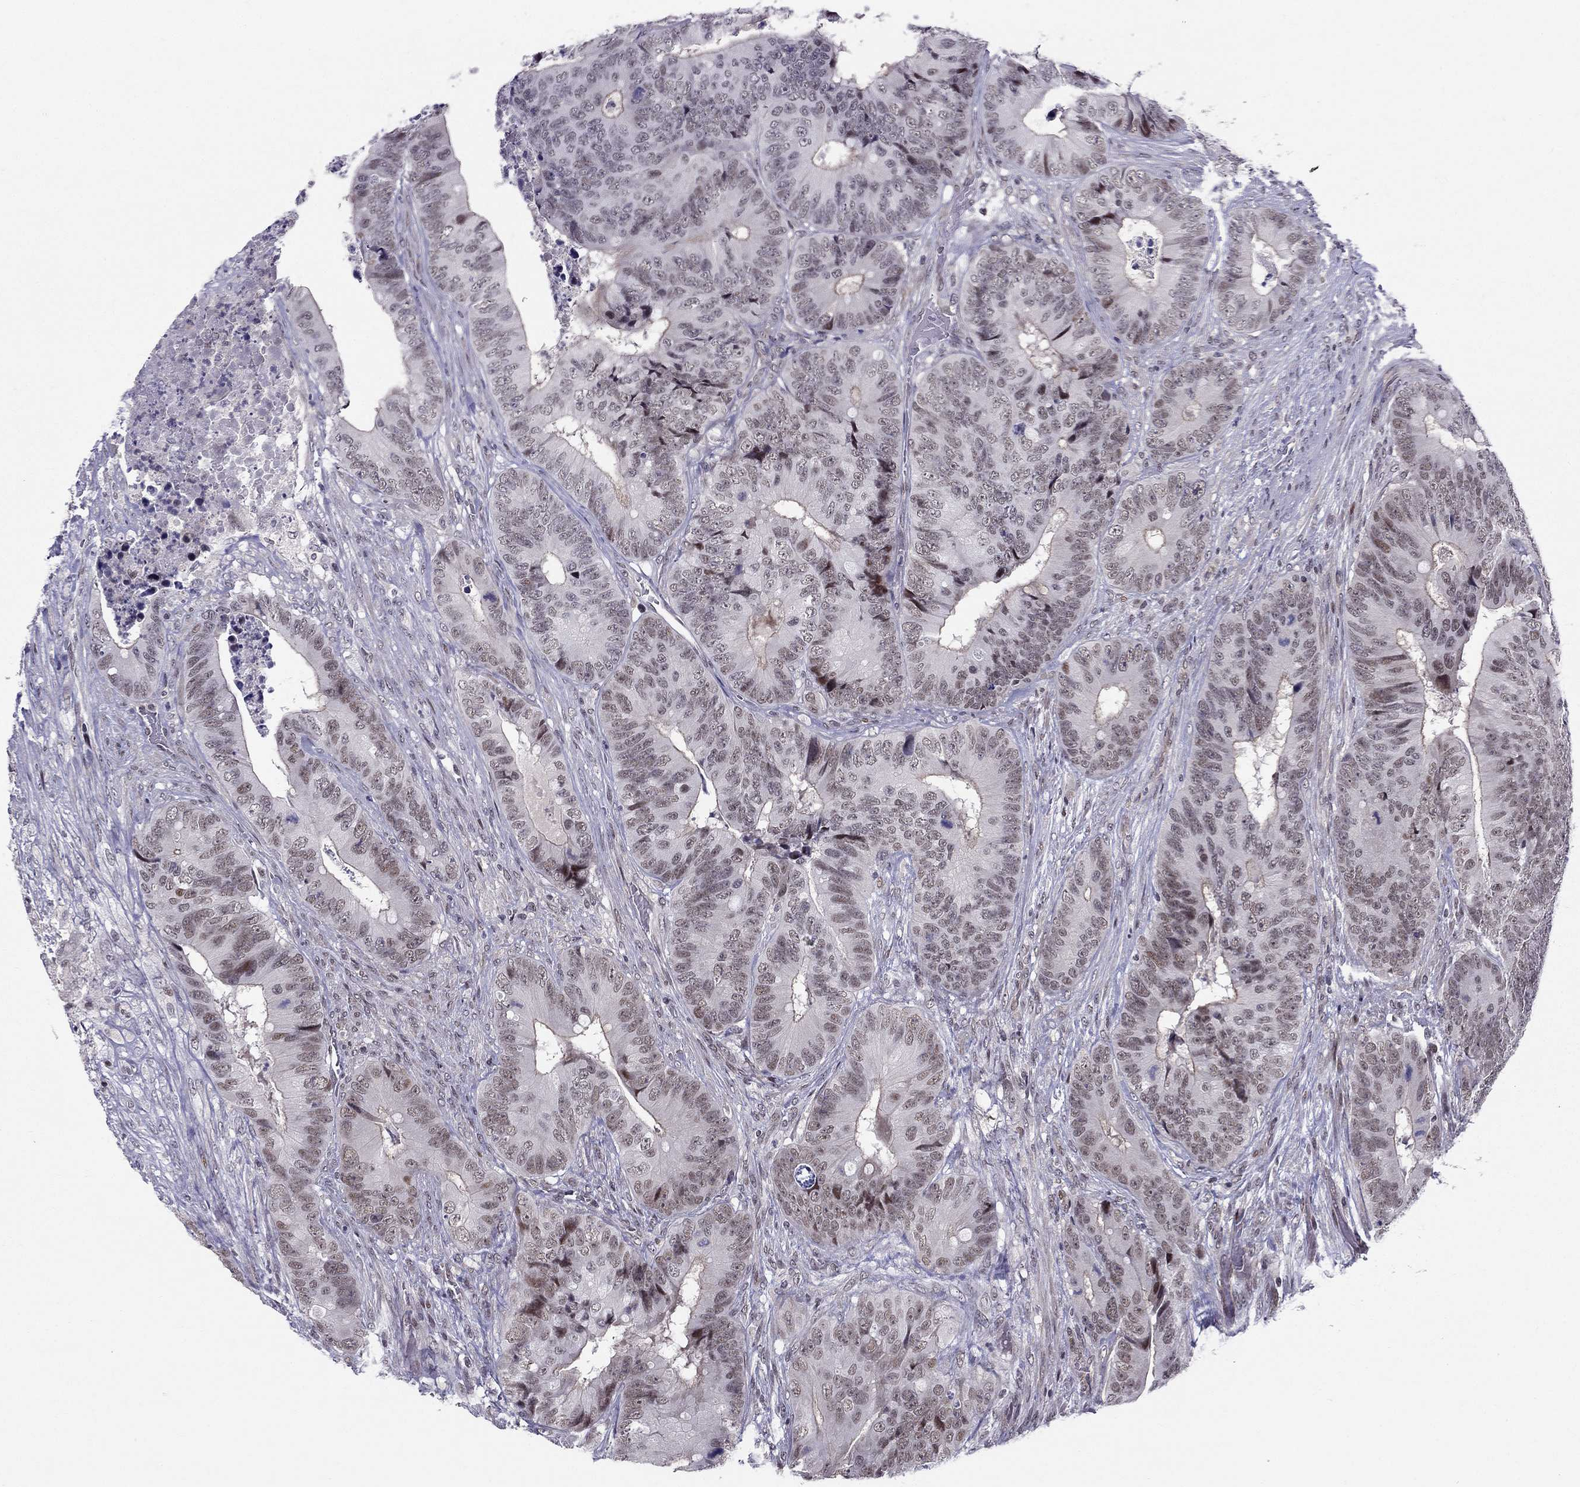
{"staining": {"intensity": "weak", "quantity": "25%-75%", "location": "nuclear"}, "tissue": "colorectal cancer", "cell_type": "Tumor cells", "image_type": "cancer", "snomed": [{"axis": "morphology", "description": "Adenocarcinoma, NOS"}, {"axis": "topography", "description": "Colon"}], "caption": "Protein analysis of colorectal cancer tissue shows weak nuclear positivity in about 25%-75% of tumor cells.", "gene": "RPRD2", "patient": {"sex": "male", "age": 84}}